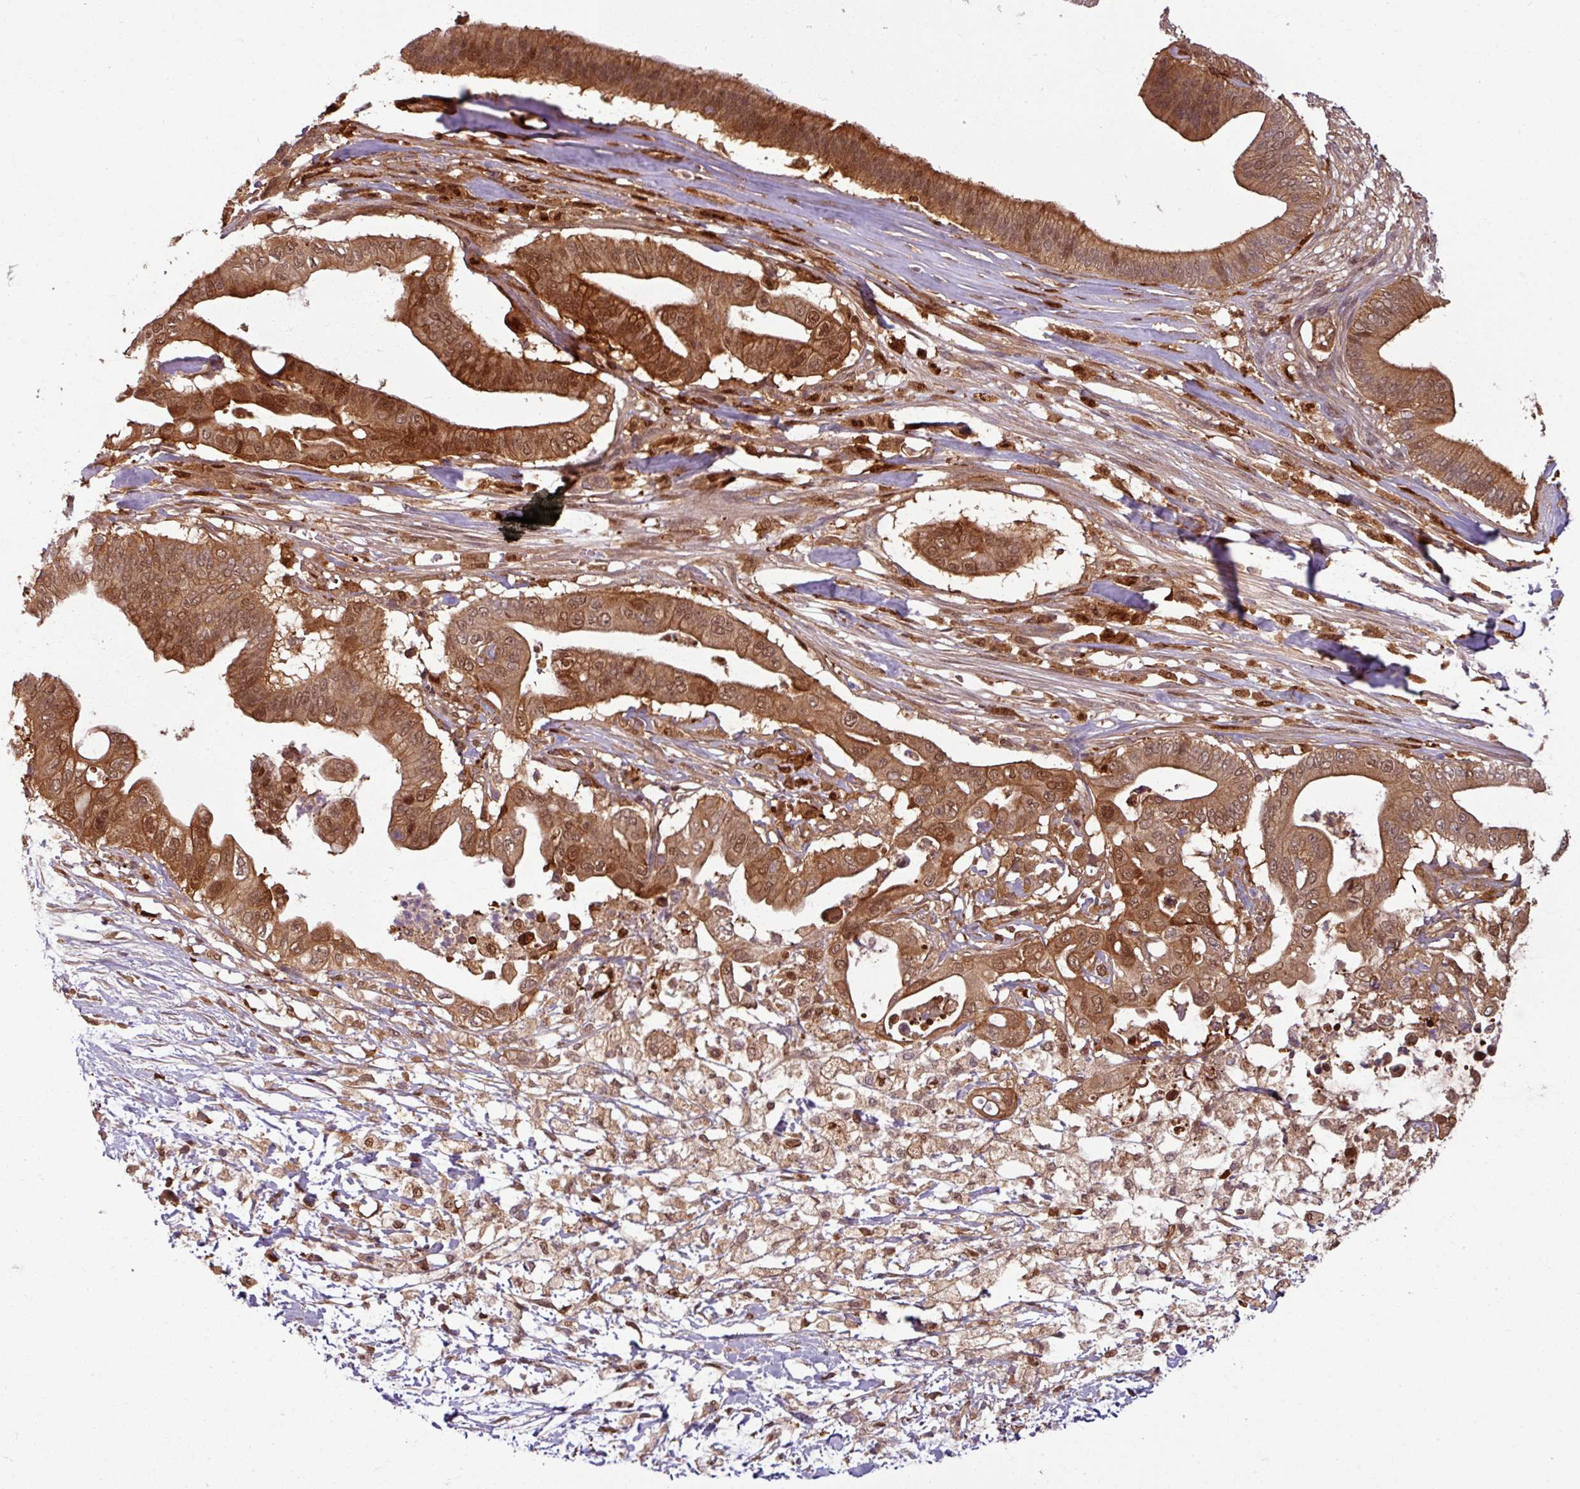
{"staining": {"intensity": "moderate", "quantity": ">75%", "location": "cytoplasmic/membranous,nuclear"}, "tissue": "pancreatic cancer", "cell_type": "Tumor cells", "image_type": "cancer", "snomed": [{"axis": "morphology", "description": "Adenocarcinoma, NOS"}, {"axis": "topography", "description": "Pancreas"}], "caption": "DAB (3,3'-diaminobenzidine) immunohistochemical staining of pancreatic cancer (adenocarcinoma) reveals moderate cytoplasmic/membranous and nuclear protein positivity in approximately >75% of tumor cells.", "gene": "KCTD11", "patient": {"sex": "male", "age": 68}}